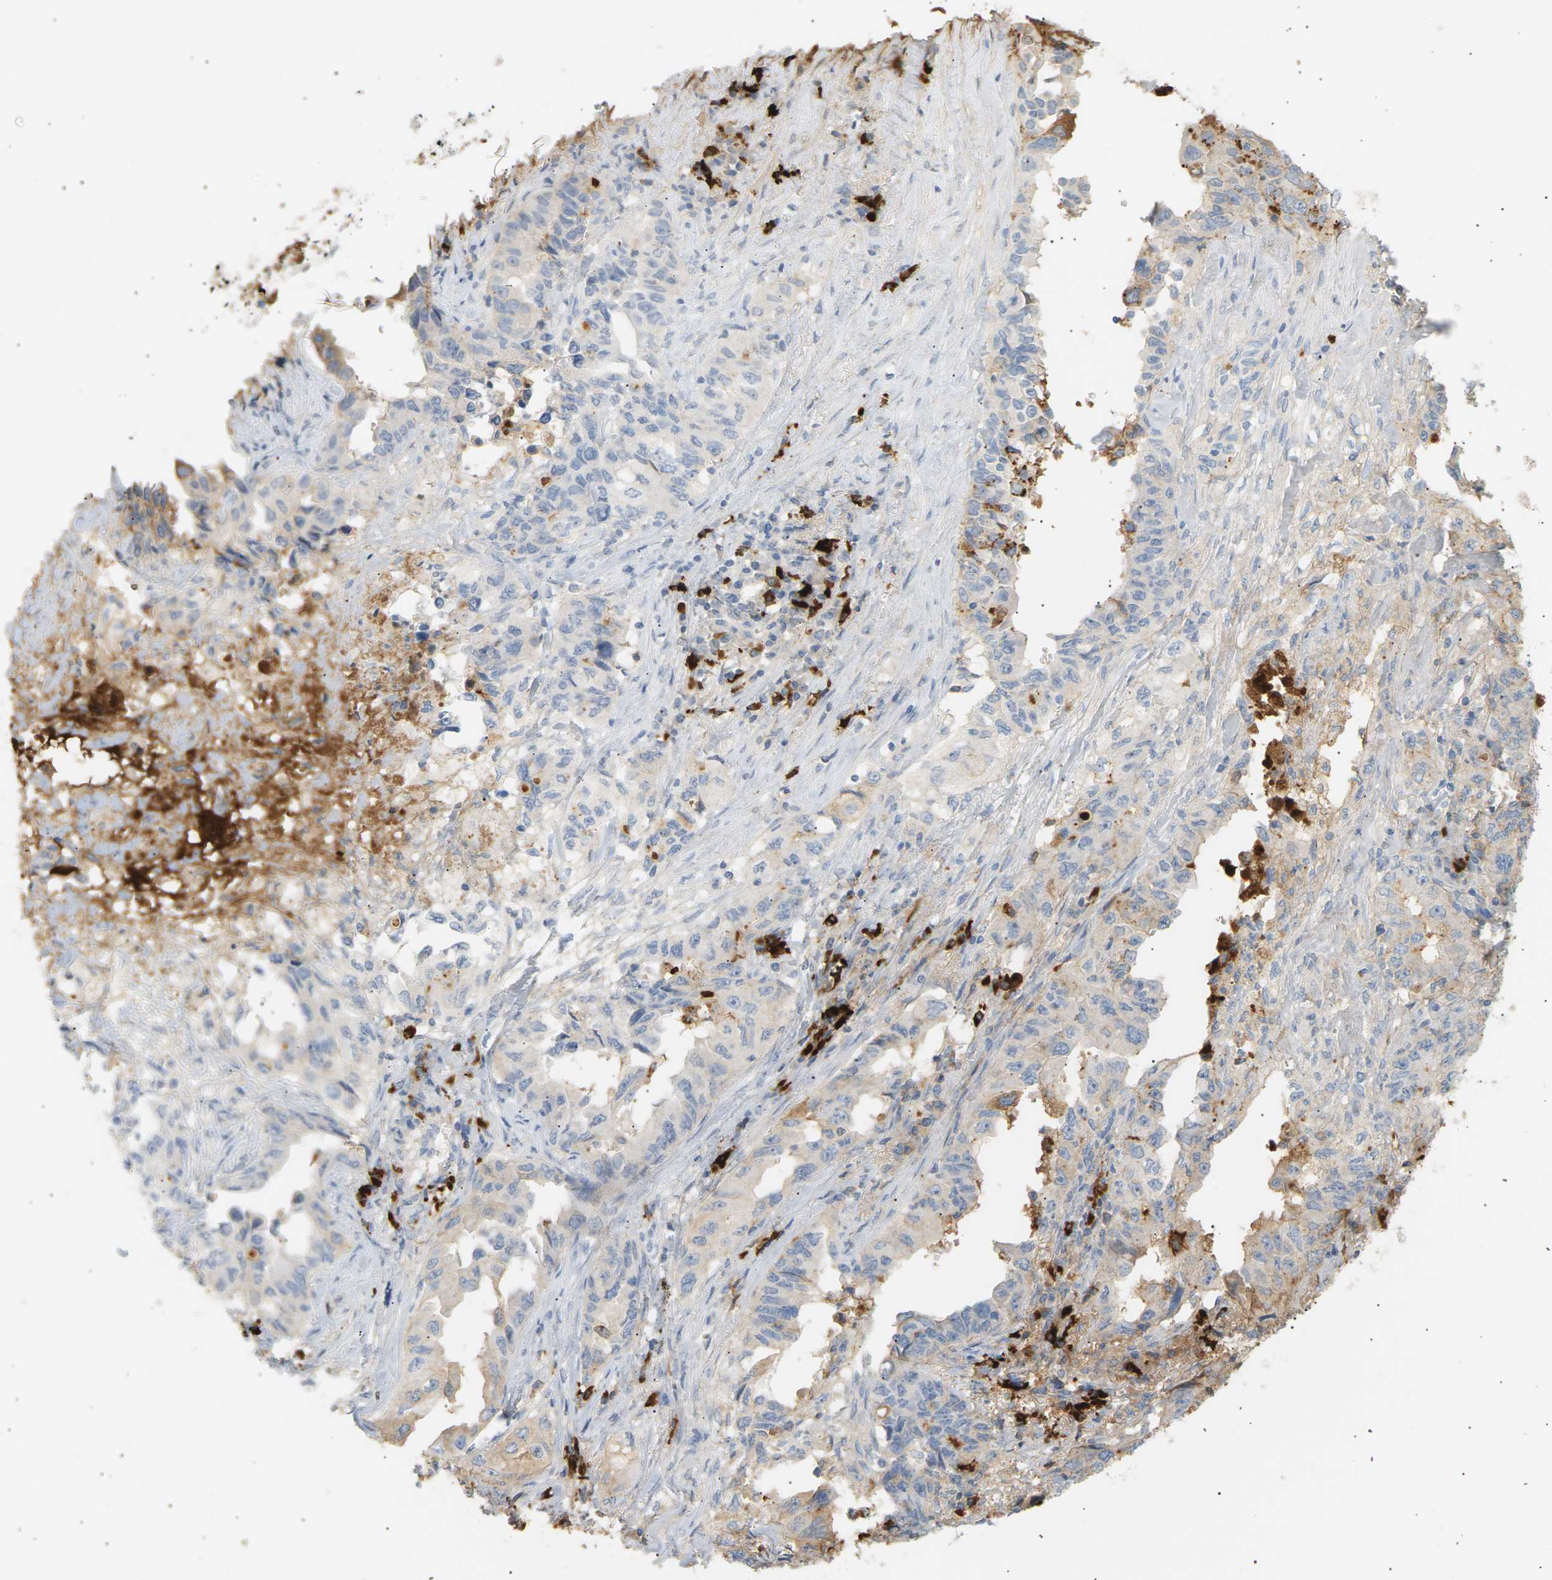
{"staining": {"intensity": "negative", "quantity": "none", "location": "none"}, "tissue": "lung cancer", "cell_type": "Tumor cells", "image_type": "cancer", "snomed": [{"axis": "morphology", "description": "Adenocarcinoma, NOS"}, {"axis": "topography", "description": "Lung"}], "caption": "An image of human lung adenocarcinoma is negative for staining in tumor cells.", "gene": "IGLC3", "patient": {"sex": "female", "age": 51}}